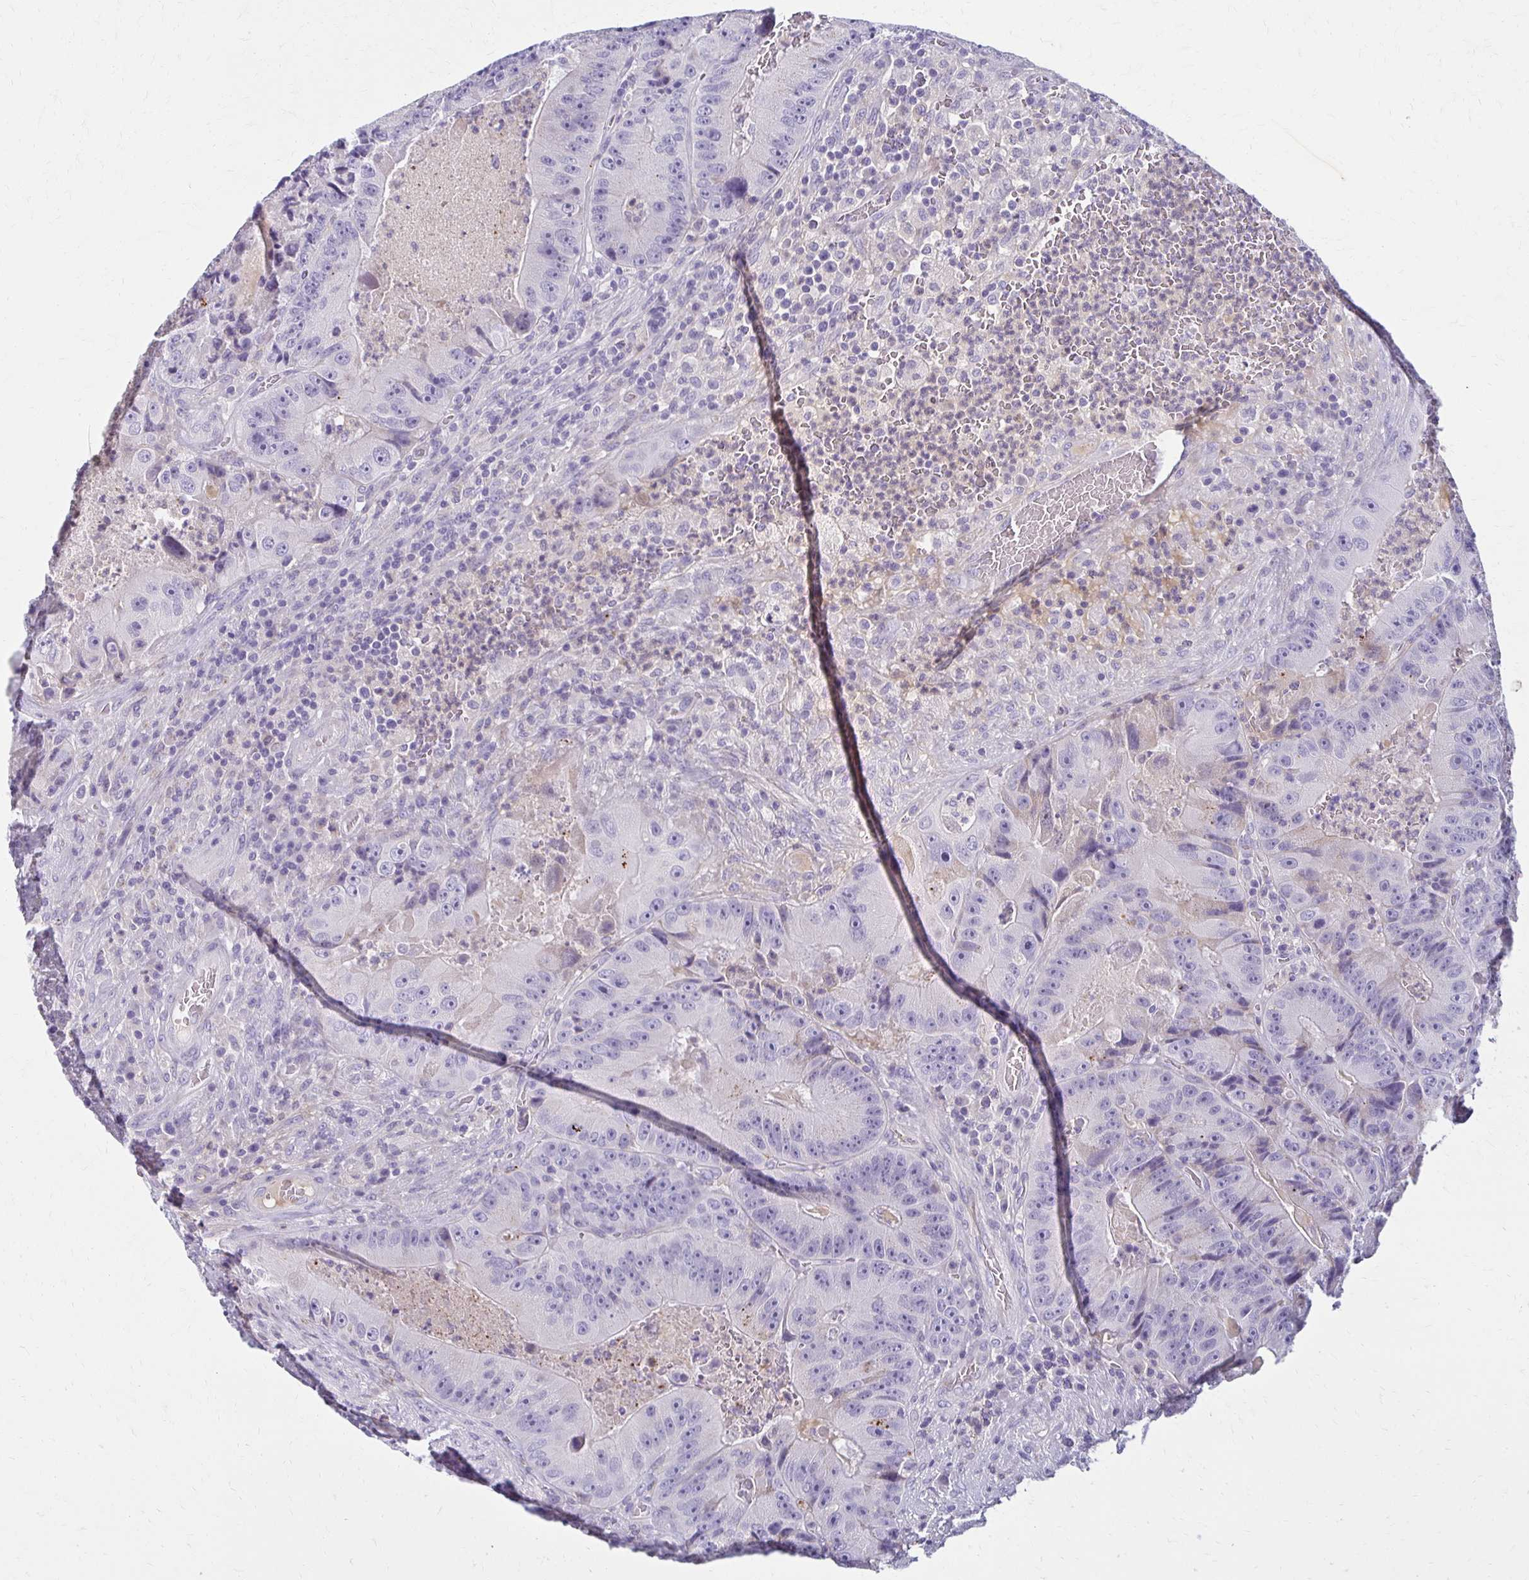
{"staining": {"intensity": "weak", "quantity": "<25%", "location": "cytoplasmic/membranous"}, "tissue": "colorectal cancer", "cell_type": "Tumor cells", "image_type": "cancer", "snomed": [{"axis": "morphology", "description": "Adenocarcinoma, NOS"}, {"axis": "topography", "description": "Colon"}], "caption": "High power microscopy micrograph of an immunohistochemistry (IHC) image of adenocarcinoma (colorectal), revealing no significant positivity in tumor cells.", "gene": "BBS12", "patient": {"sex": "female", "age": 86}}